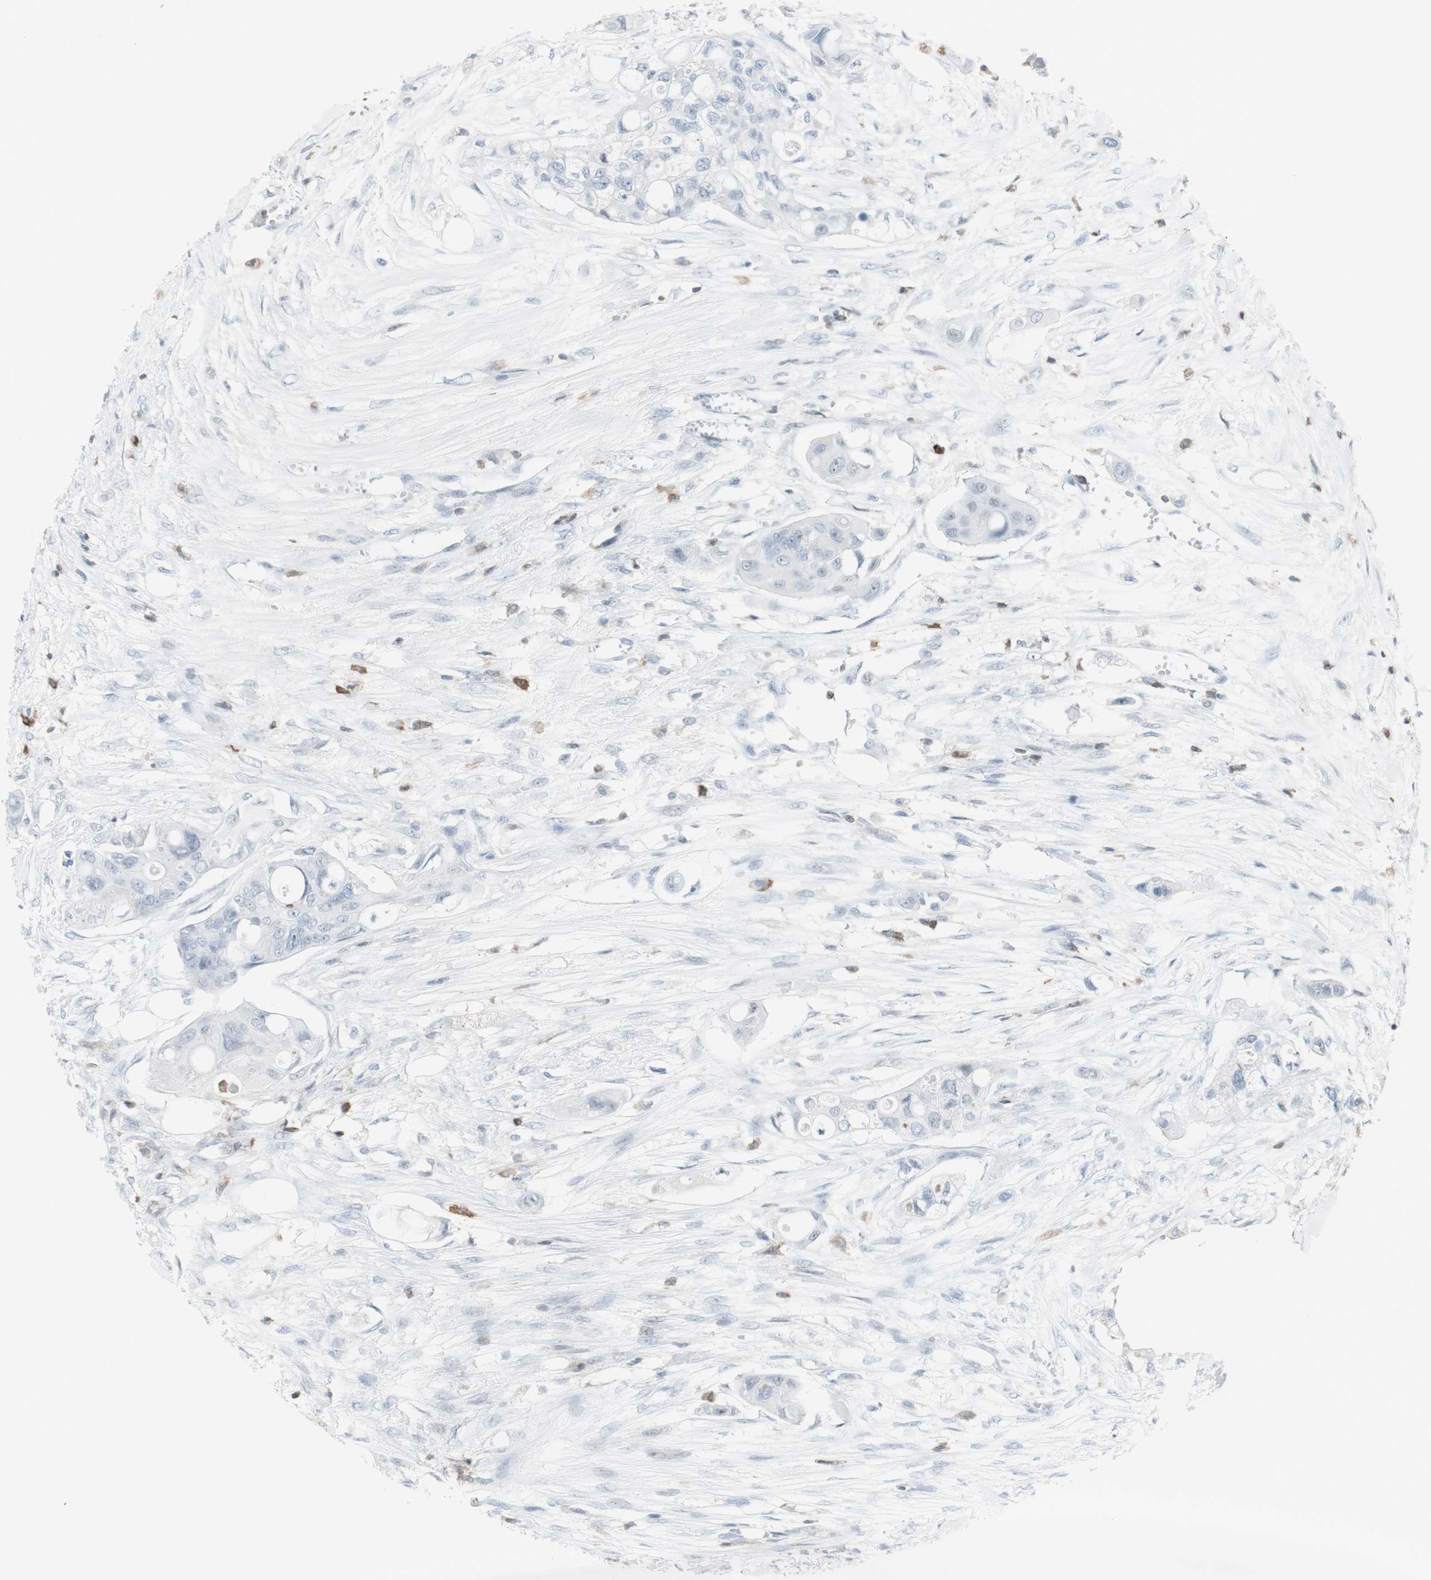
{"staining": {"intensity": "weak", "quantity": "<25%", "location": "cytoplasmic/membranous"}, "tissue": "colorectal cancer", "cell_type": "Tumor cells", "image_type": "cancer", "snomed": [{"axis": "morphology", "description": "Adenocarcinoma, NOS"}, {"axis": "topography", "description": "Colon"}], "caption": "Tumor cells show no significant staining in colorectal adenocarcinoma.", "gene": "NRG1", "patient": {"sex": "female", "age": 57}}